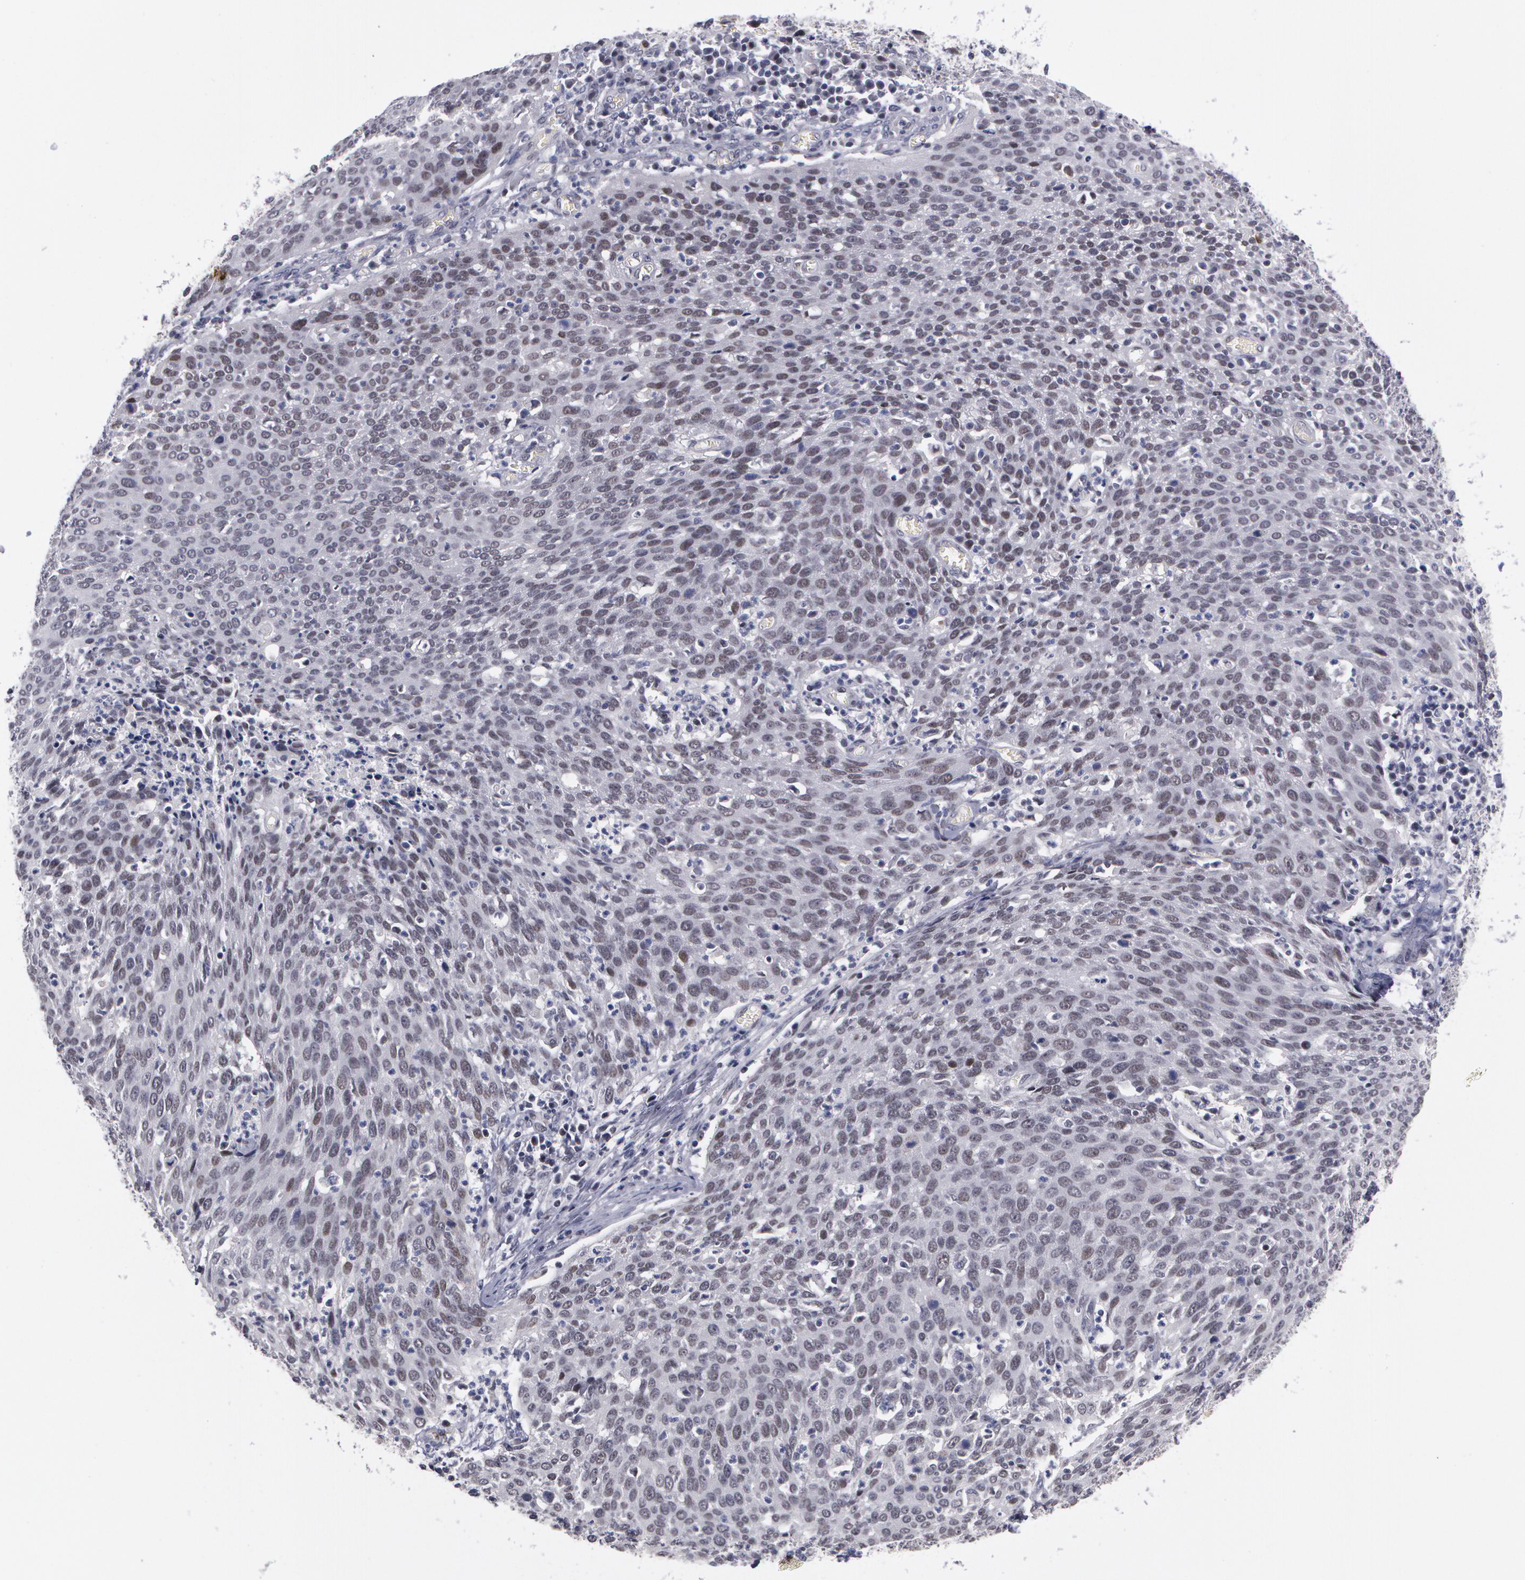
{"staining": {"intensity": "negative", "quantity": "none", "location": "none"}, "tissue": "cervical cancer", "cell_type": "Tumor cells", "image_type": "cancer", "snomed": [{"axis": "morphology", "description": "Squamous cell carcinoma, NOS"}, {"axis": "topography", "description": "Cervix"}], "caption": "Photomicrograph shows no protein staining in tumor cells of cervical squamous cell carcinoma tissue.", "gene": "PRICKLE1", "patient": {"sex": "female", "age": 38}}